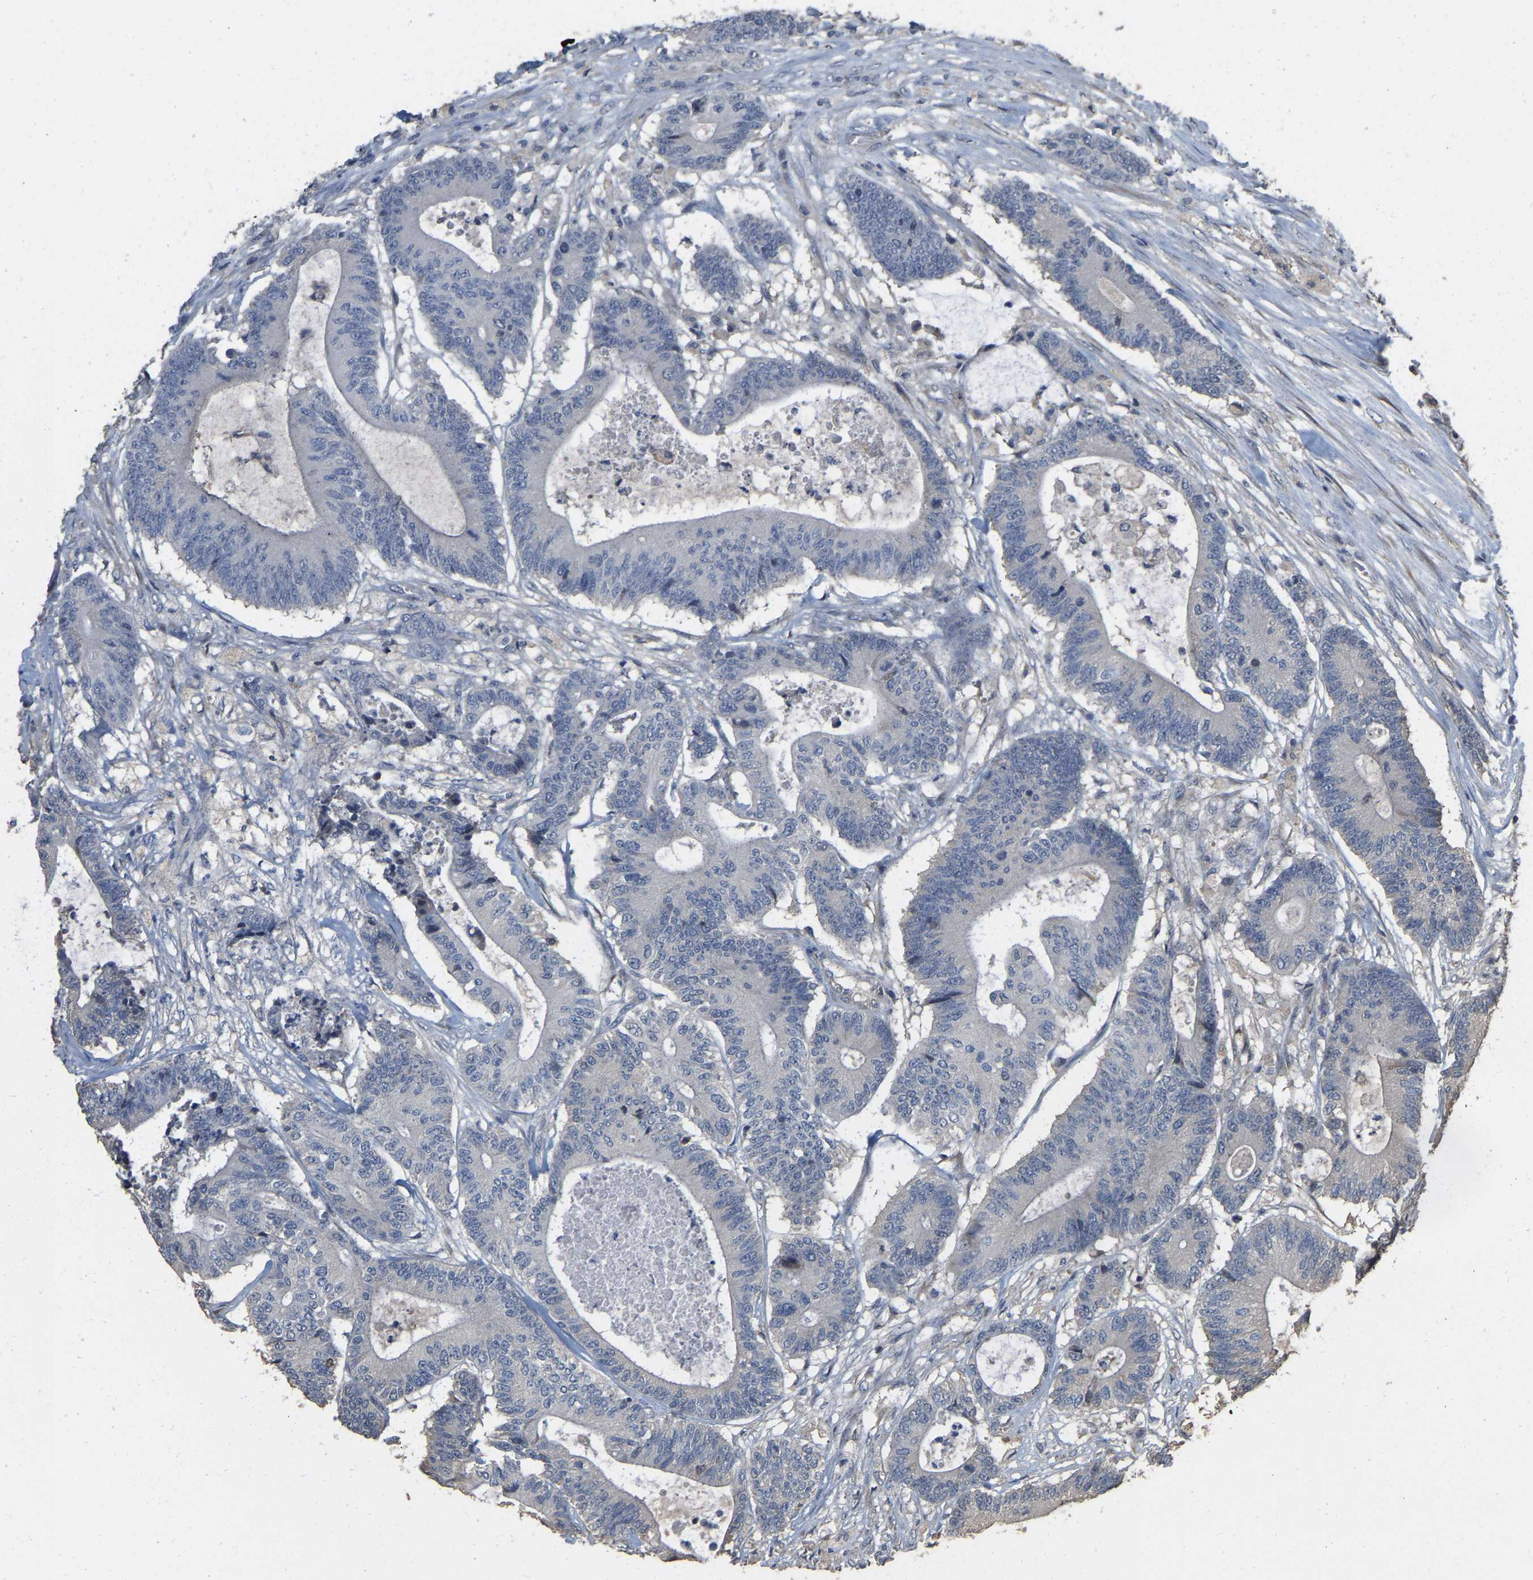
{"staining": {"intensity": "negative", "quantity": "none", "location": "none"}, "tissue": "colorectal cancer", "cell_type": "Tumor cells", "image_type": "cancer", "snomed": [{"axis": "morphology", "description": "Adenocarcinoma, NOS"}, {"axis": "topography", "description": "Colon"}], "caption": "Immunohistochemistry (IHC) of colorectal cancer demonstrates no positivity in tumor cells.", "gene": "NCS1", "patient": {"sex": "female", "age": 84}}